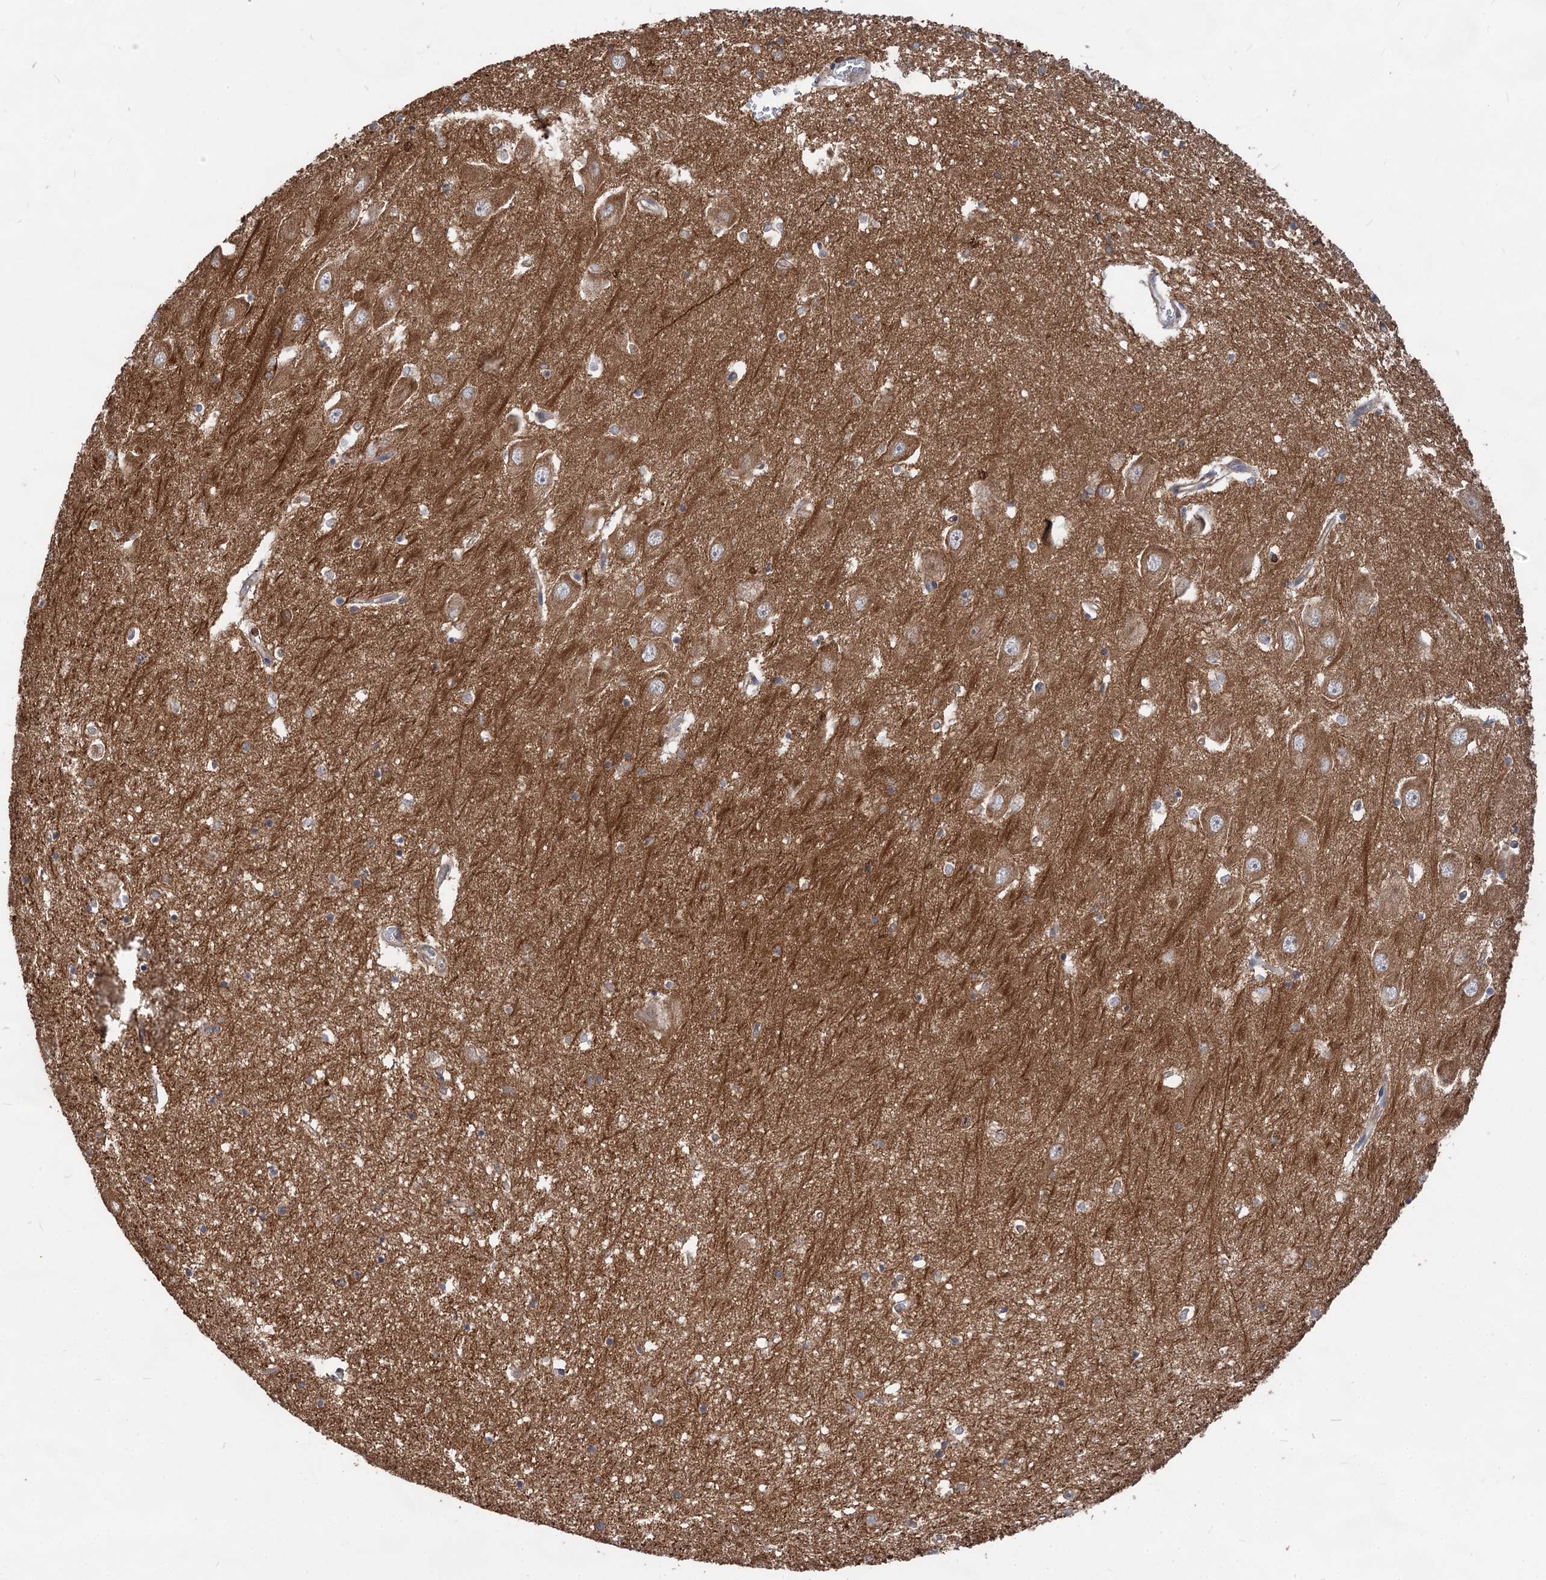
{"staining": {"intensity": "moderate", "quantity": "<25%", "location": "cytoplasmic/membranous"}, "tissue": "hippocampus", "cell_type": "Glial cells", "image_type": "normal", "snomed": [{"axis": "morphology", "description": "Normal tissue, NOS"}, {"axis": "topography", "description": "Hippocampus"}], "caption": "Immunohistochemical staining of benign hippocampus demonstrates moderate cytoplasmic/membranous protein positivity in about <25% of glial cells.", "gene": "PACS1", "patient": {"sex": "male", "age": 70}}